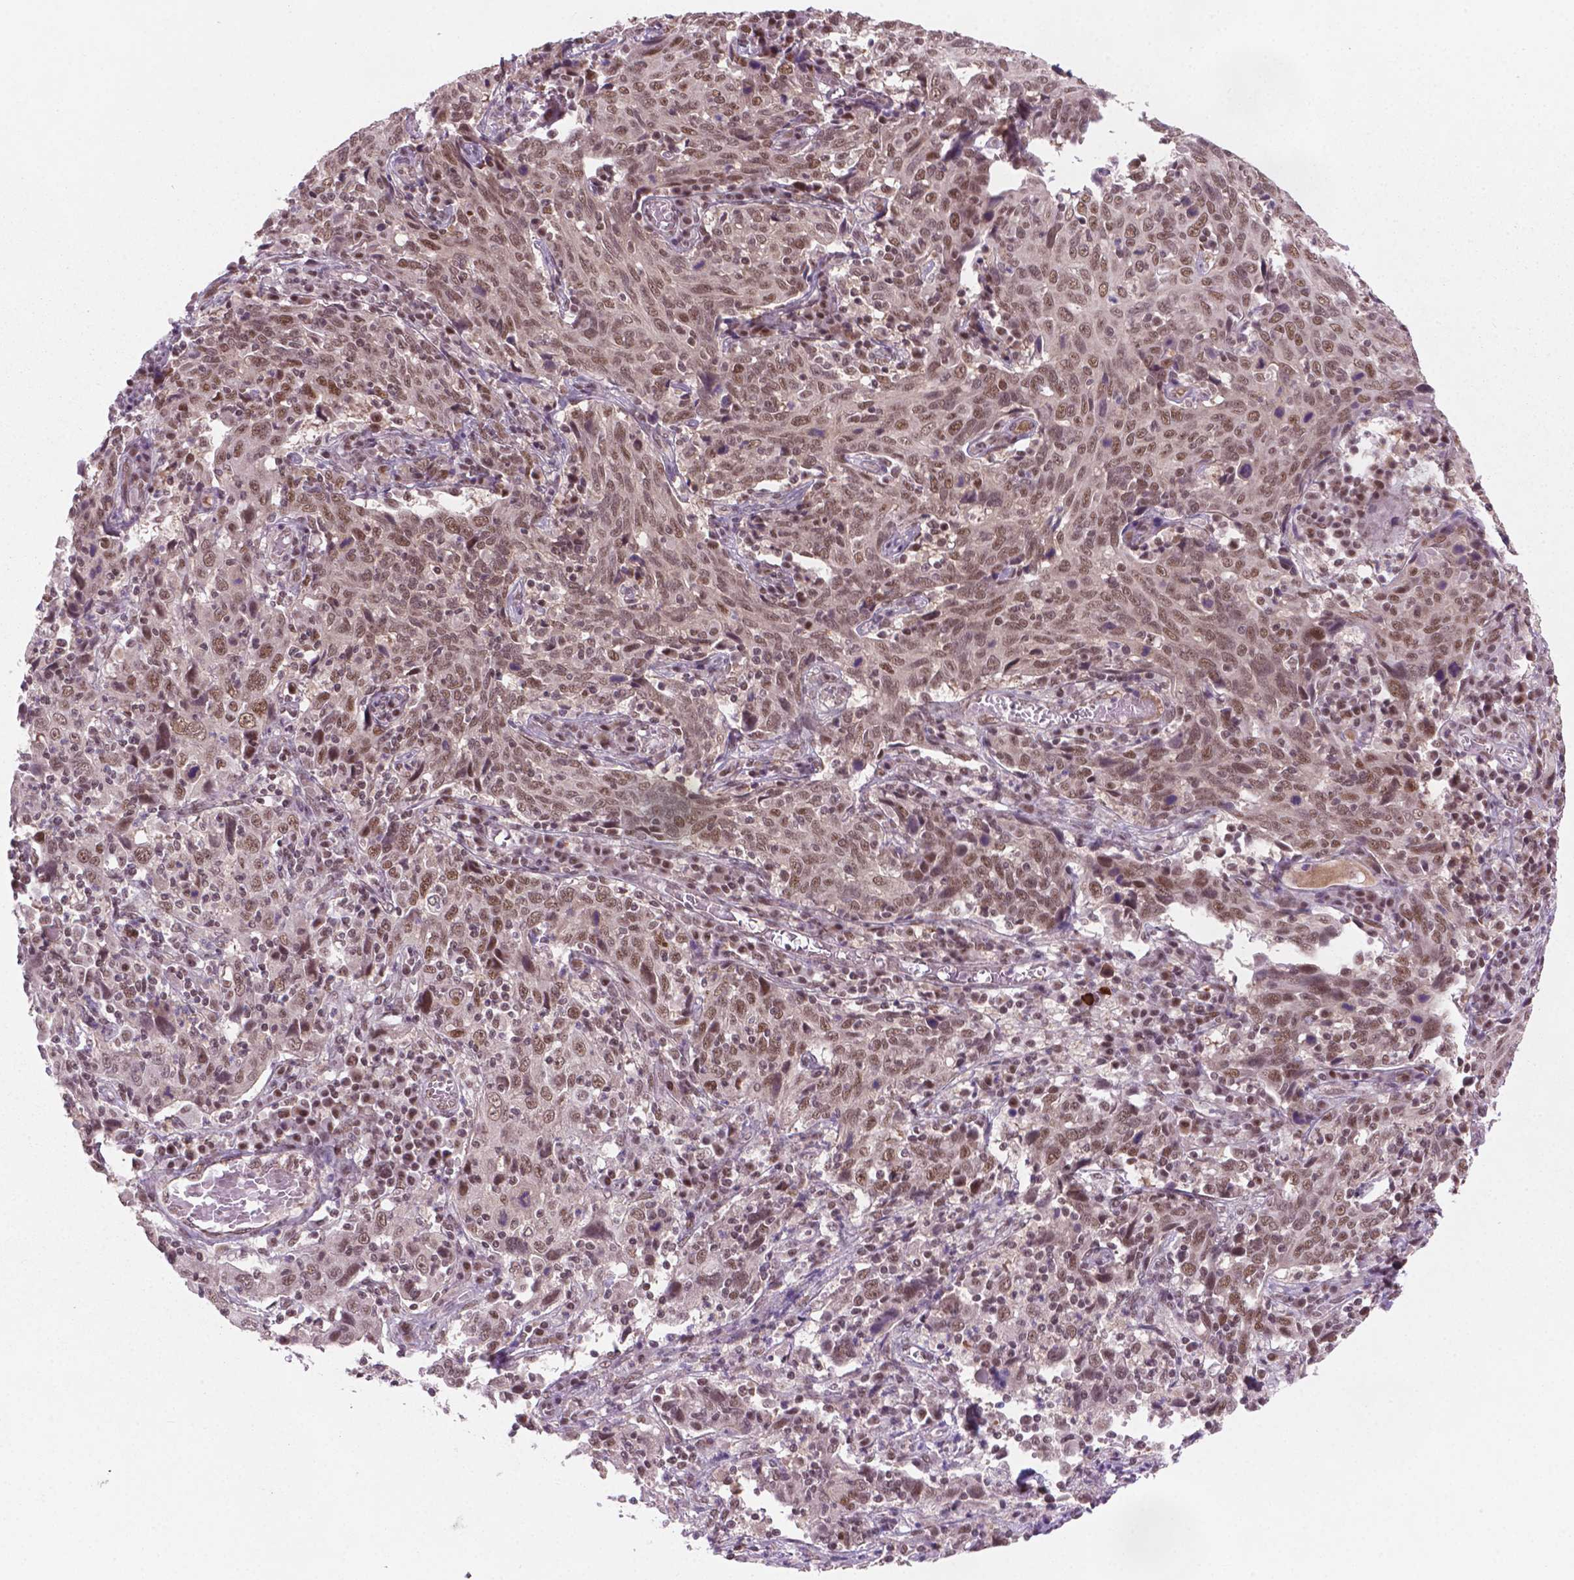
{"staining": {"intensity": "moderate", "quantity": ">75%", "location": "nuclear"}, "tissue": "cervical cancer", "cell_type": "Tumor cells", "image_type": "cancer", "snomed": [{"axis": "morphology", "description": "Squamous cell carcinoma, NOS"}, {"axis": "topography", "description": "Cervix"}], "caption": "Protein staining of squamous cell carcinoma (cervical) tissue exhibits moderate nuclear expression in approximately >75% of tumor cells. The staining was performed using DAB, with brown indicating positive protein expression. Nuclei are stained blue with hematoxylin.", "gene": "PHAX", "patient": {"sex": "female", "age": 46}}